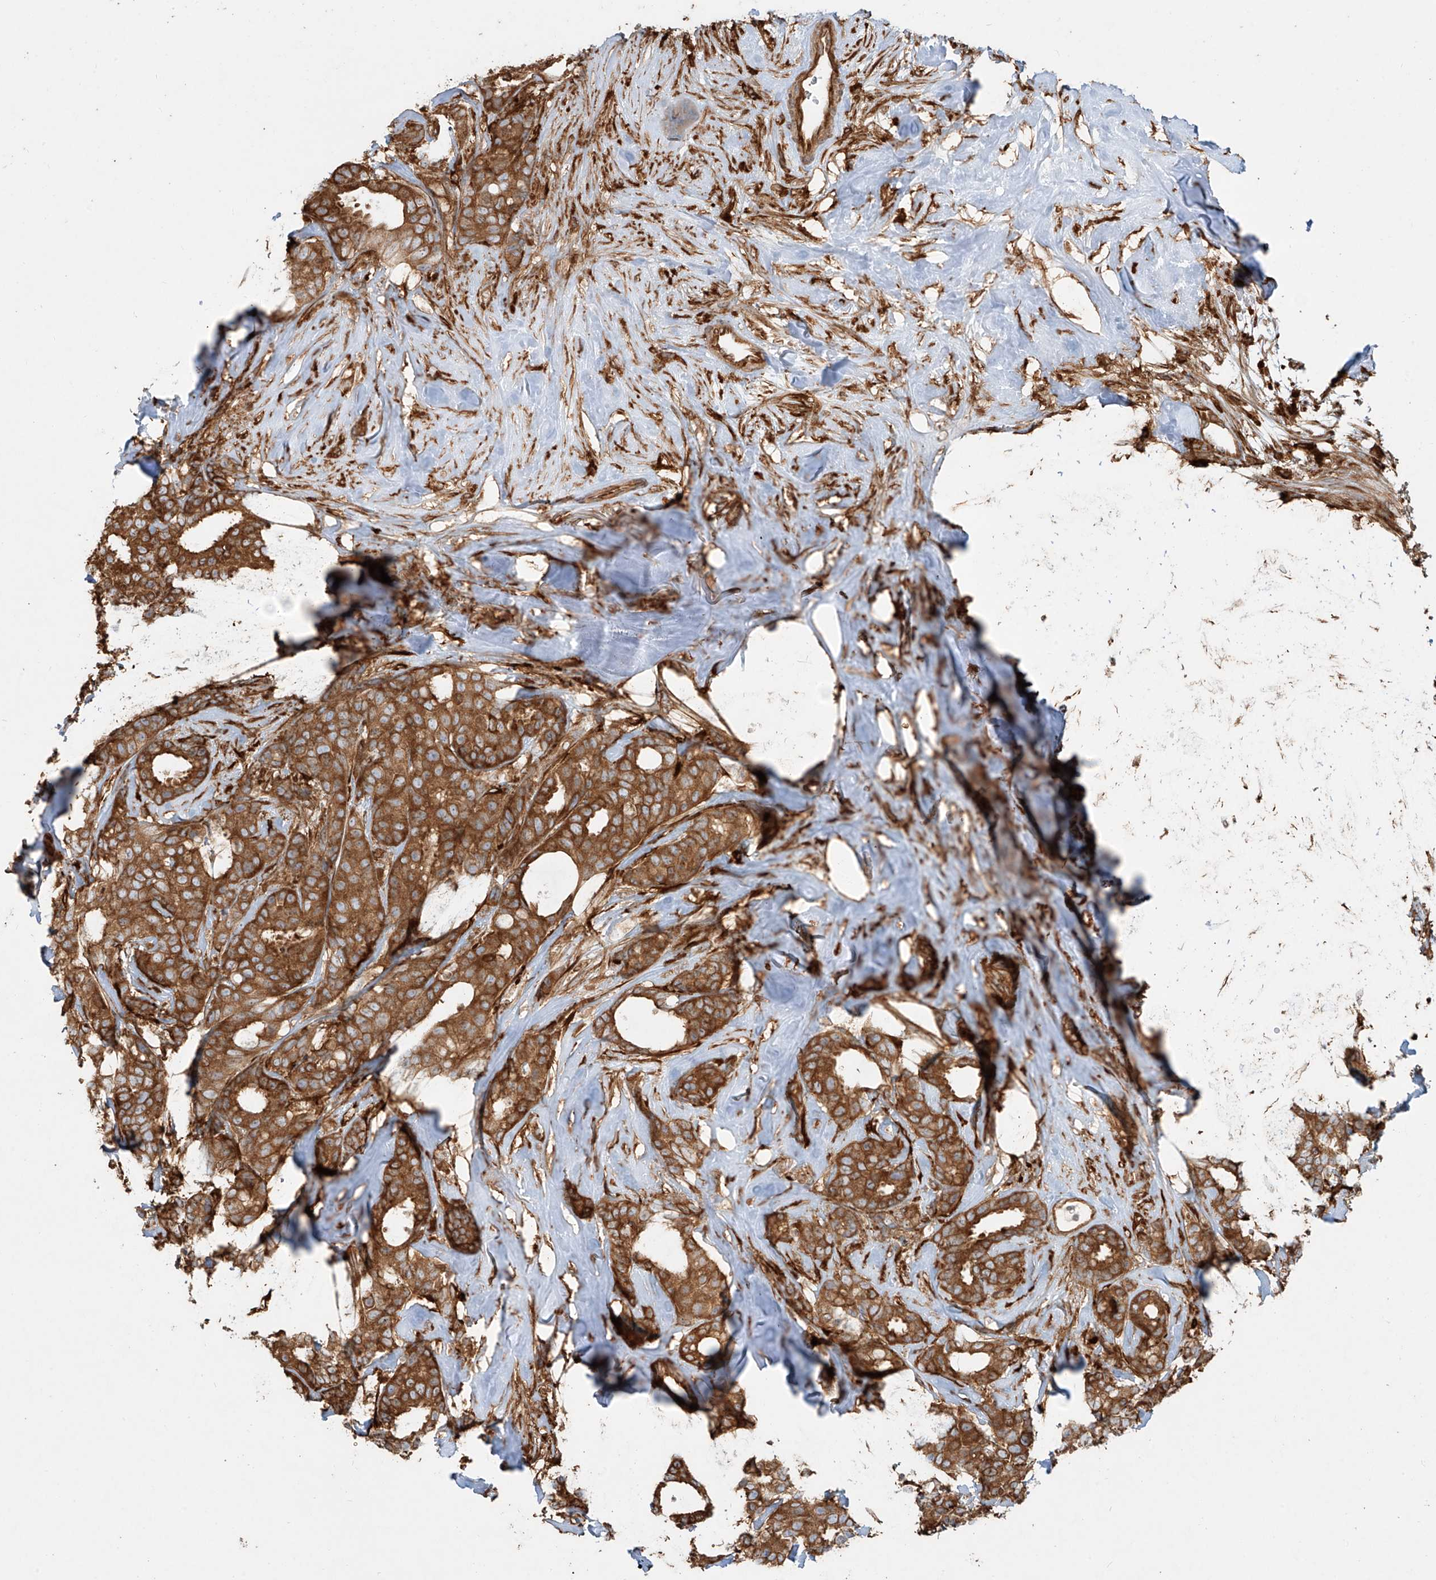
{"staining": {"intensity": "strong", "quantity": ">75%", "location": "cytoplasmic/membranous"}, "tissue": "breast cancer", "cell_type": "Tumor cells", "image_type": "cancer", "snomed": [{"axis": "morphology", "description": "Duct carcinoma"}, {"axis": "topography", "description": "Breast"}], "caption": "Human breast cancer (infiltrating ductal carcinoma) stained for a protein (brown) demonstrates strong cytoplasmic/membranous positive staining in approximately >75% of tumor cells.", "gene": "SNX9", "patient": {"sex": "female", "age": 87}}